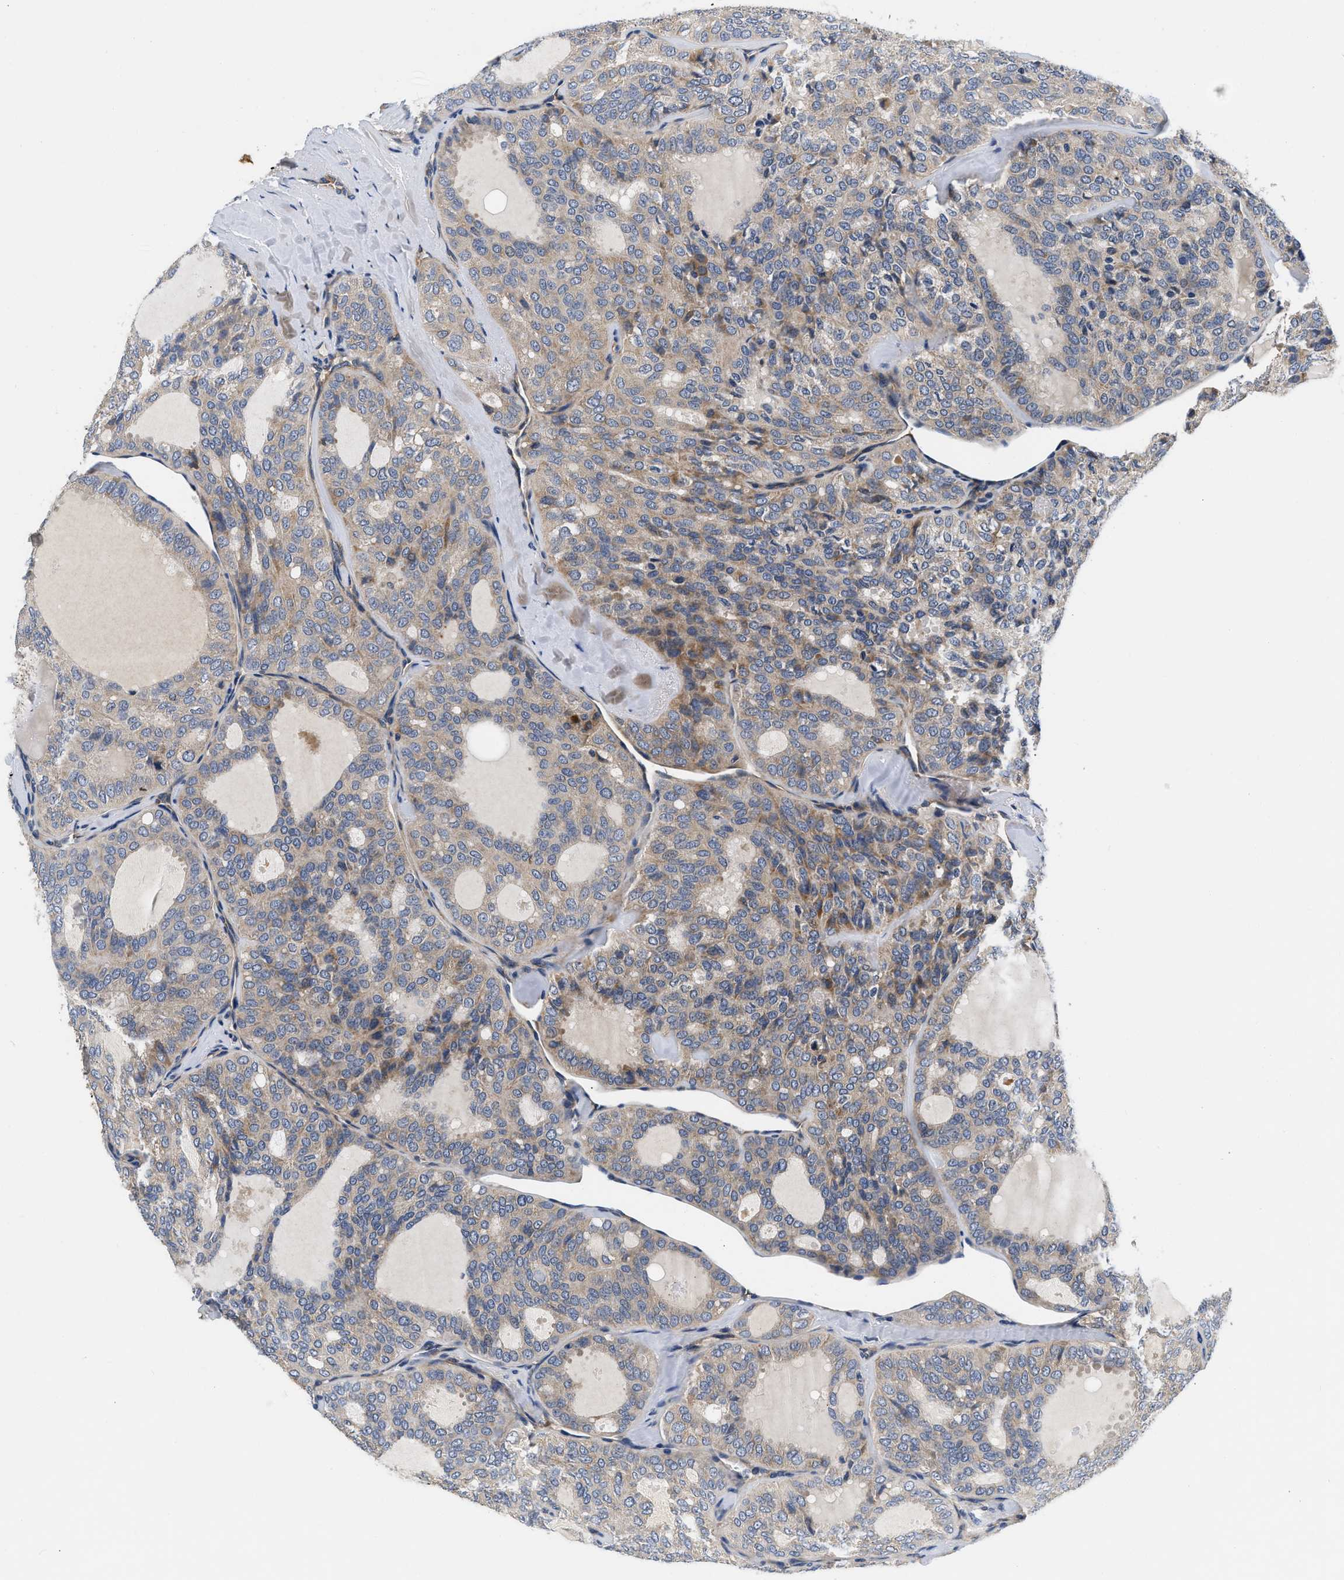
{"staining": {"intensity": "weak", "quantity": ">75%", "location": "cytoplasmic/membranous"}, "tissue": "thyroid cancer", "cell_type": "Tumor cells", "image_type": "cancer", "snomed": [{"axis": "morphology", "description": "Follicular adenoma carcinoma, NOS"}, {"axis": "topography", "description": "Thyroid gland"}], "caption": "Weak cytoplasmic/membranous expression for a protein is identified in approximately >75% of tumor cells of thyroid follicular adenoma carcinoma using immunohistochemistry (IHC).", "gene": "NME6", "patient": {"sex": "male", "age": 75}}